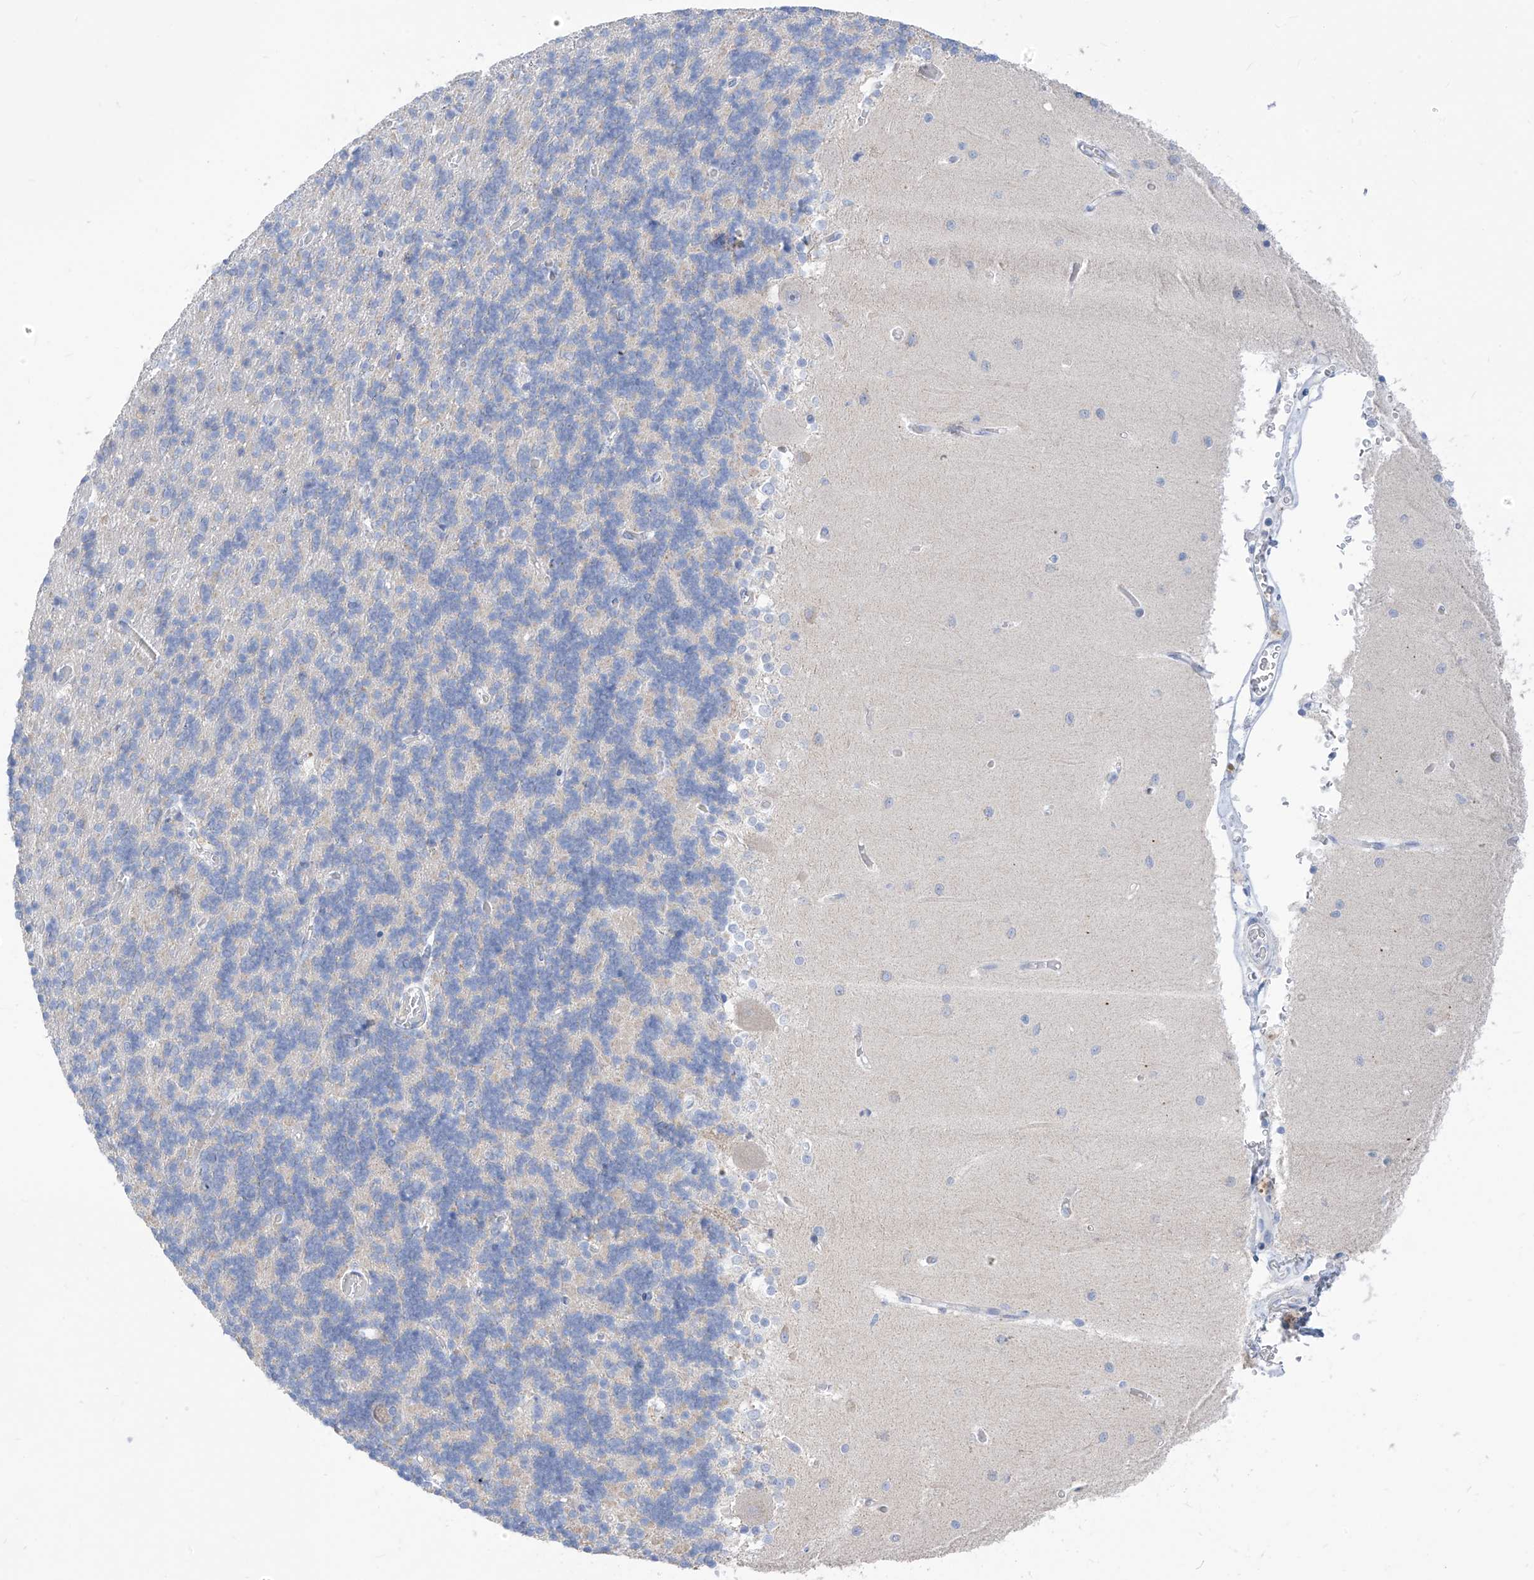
{"staining": {"intensity": "negative", "quantity": "none", "location": "none"}, "tissue": "cerebellum", "cell_type": "Cells in granular layer", "image_type": "normal", "snomed": [{"axis": "morphology", "description": "Normal tissue, NOS"}, {"axis": "topography", "description": "Cerebellum"}], "caption": "DAB immunohistochemical staining of unremarkable cerebellum demonstrates no significant positivity in cells in granular layer. The staining was performed using DAB to visualize the protein expression in brown, while the nuclei were stained in blue with hematoxylin (Magnification: 20x).", "gene": "ZNF404", "patient": {"sex": "male", "age": 37}}